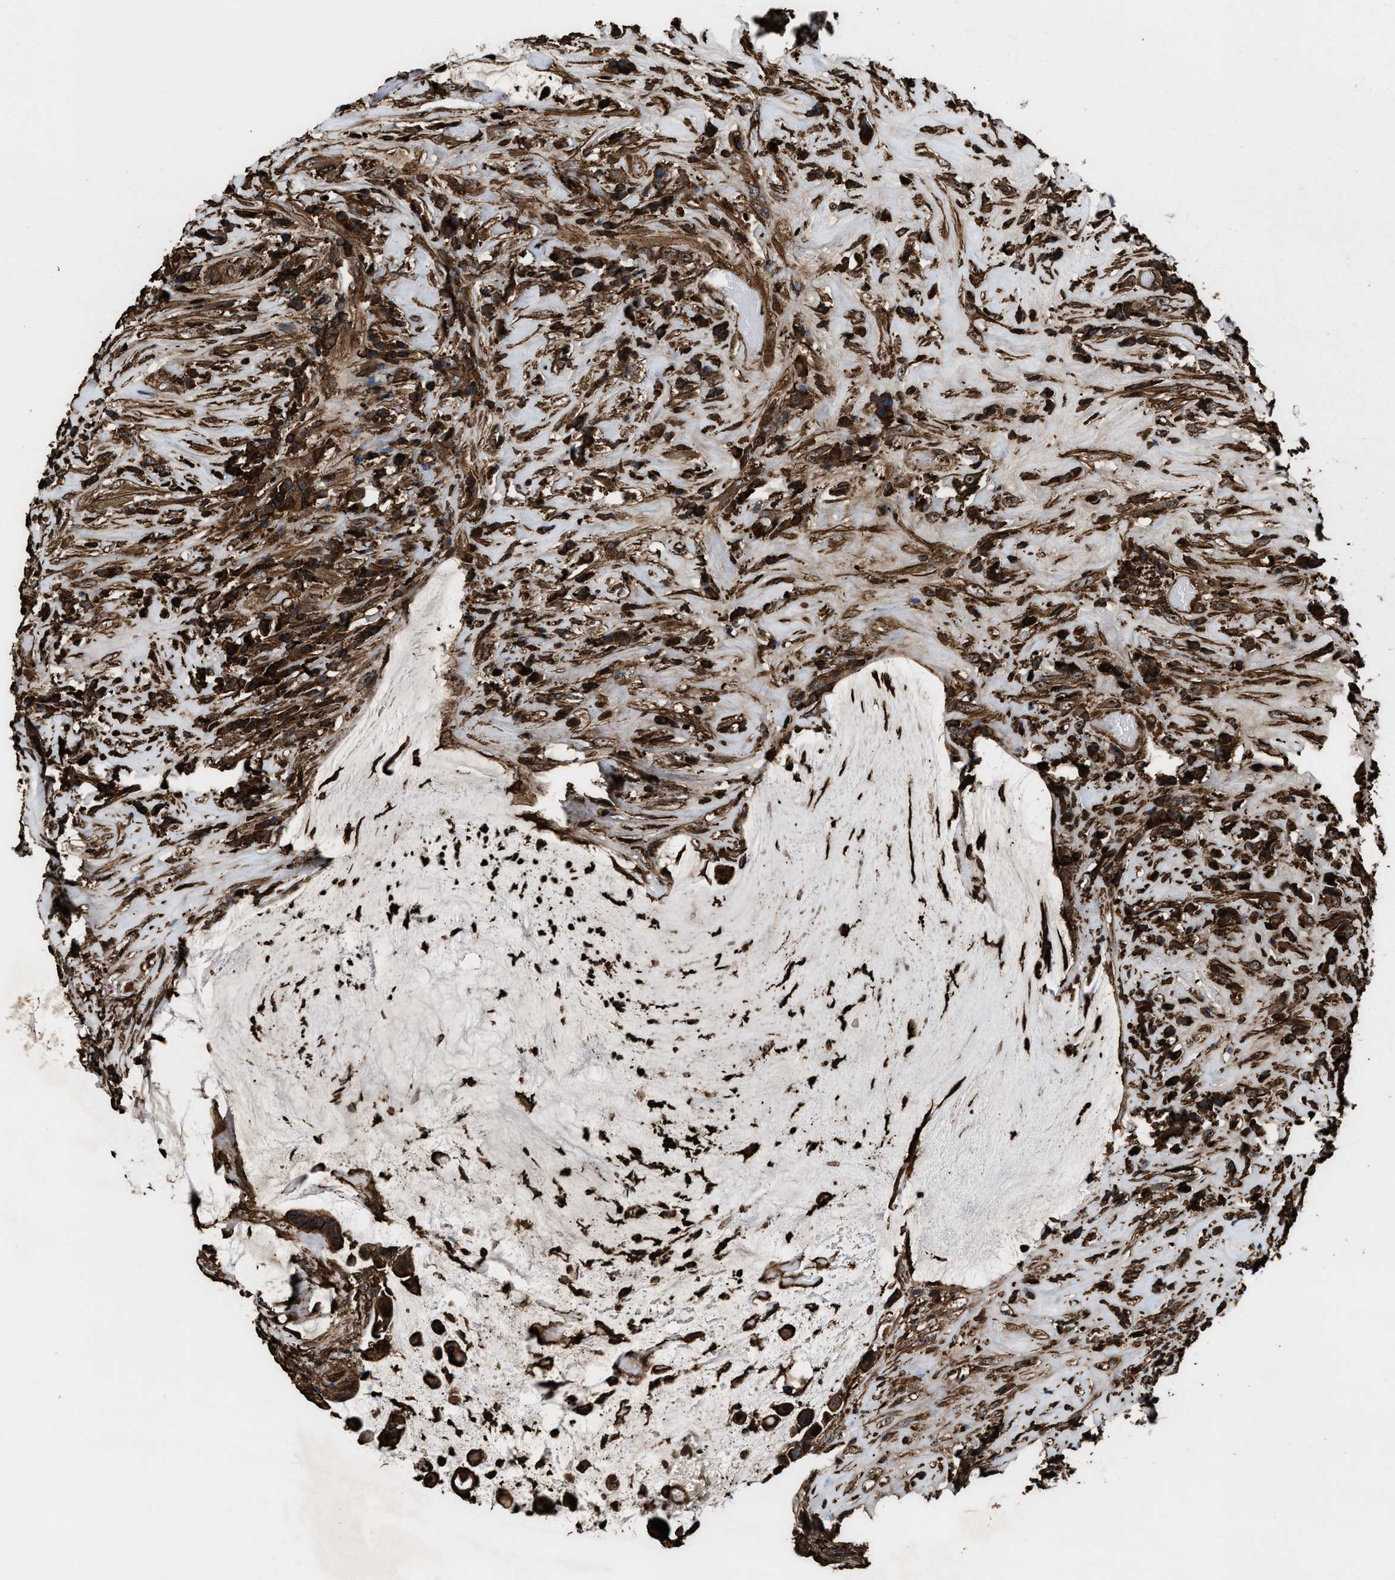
{"staining": {"intensity": "strong", "quantity": ">75%", "location": "cytoplasmic/membranous"}, "tissue": "colorectal cancer", "cell_type": "Tumor cells", "image_type": "cancer", "snomed": [{"axis": "morphology", "description": "Adenocarcinoma, NOS"}, {"axis": "topography", "description": "Rectum"}], "caption": "Human colorectal adenocarcinoma stained with a brown dye displays strong cytoplasmic/membranous positive positivity in about >75% of tumor cells.", "gene": "KBTBD2", "patient": {"sex": "female", "age": 89}}